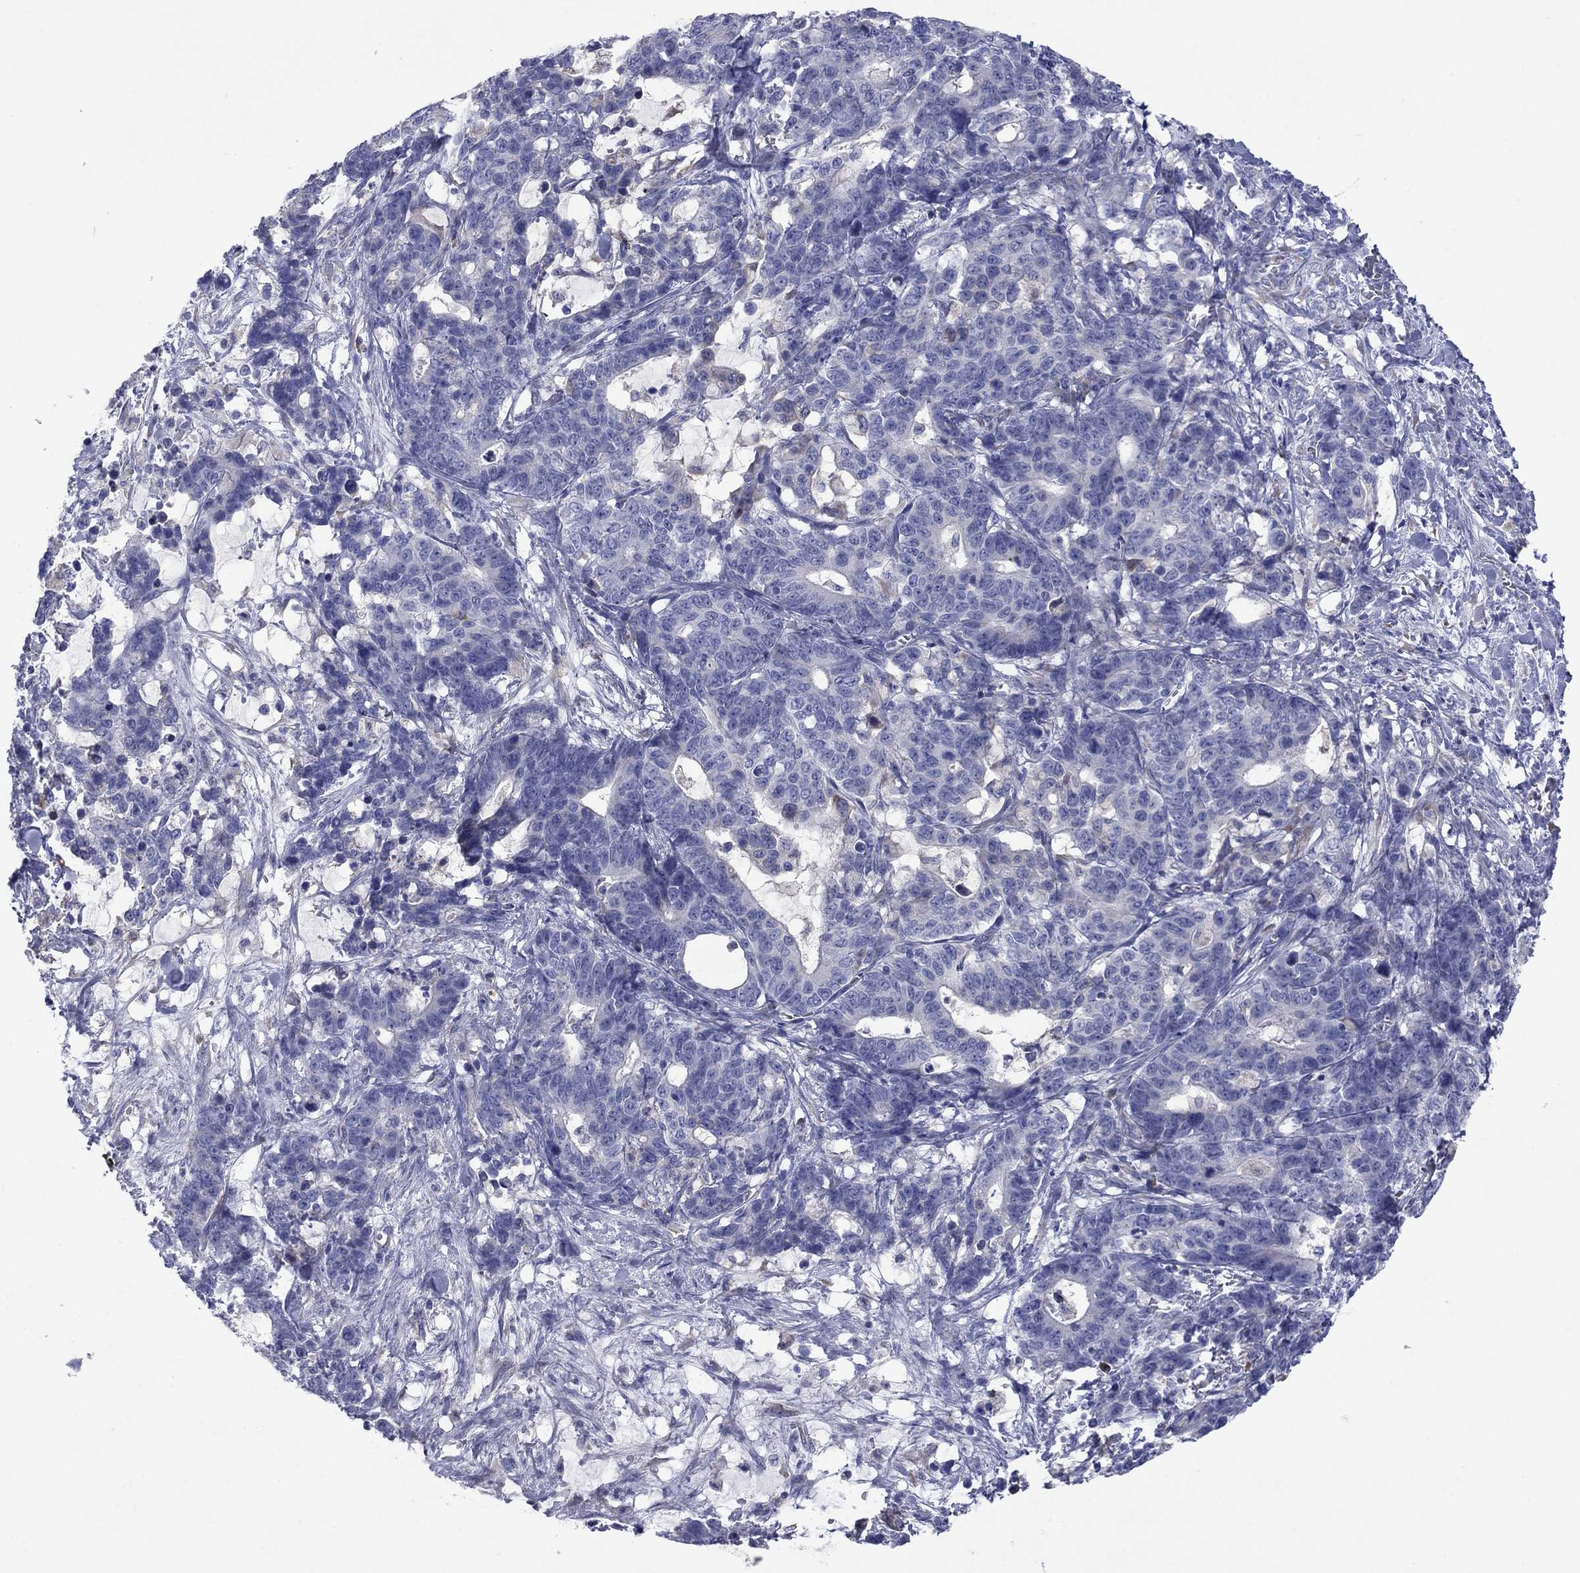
{"staining": {"intensity": "negative", "quantity": "none", "location": "none"}, "tissue": "stomach cancer", "cell_type": "Tumor cells", "image_type": "cancer", "snomed": [{"axis": "morphology", "description": "Normal tissue, NOS"}, {"axis": "morphology", "description": "Adenocarcinoma, NOS"}, {"axis": "topography", "description": "Stomach"}], "caption": "Human stomach adenocarcinoma stained for a protein using IHC exhibits no expression in tumor cells.", "gene": "TMPRSS11A", "patient": {"sex": "female", "age": 64}}